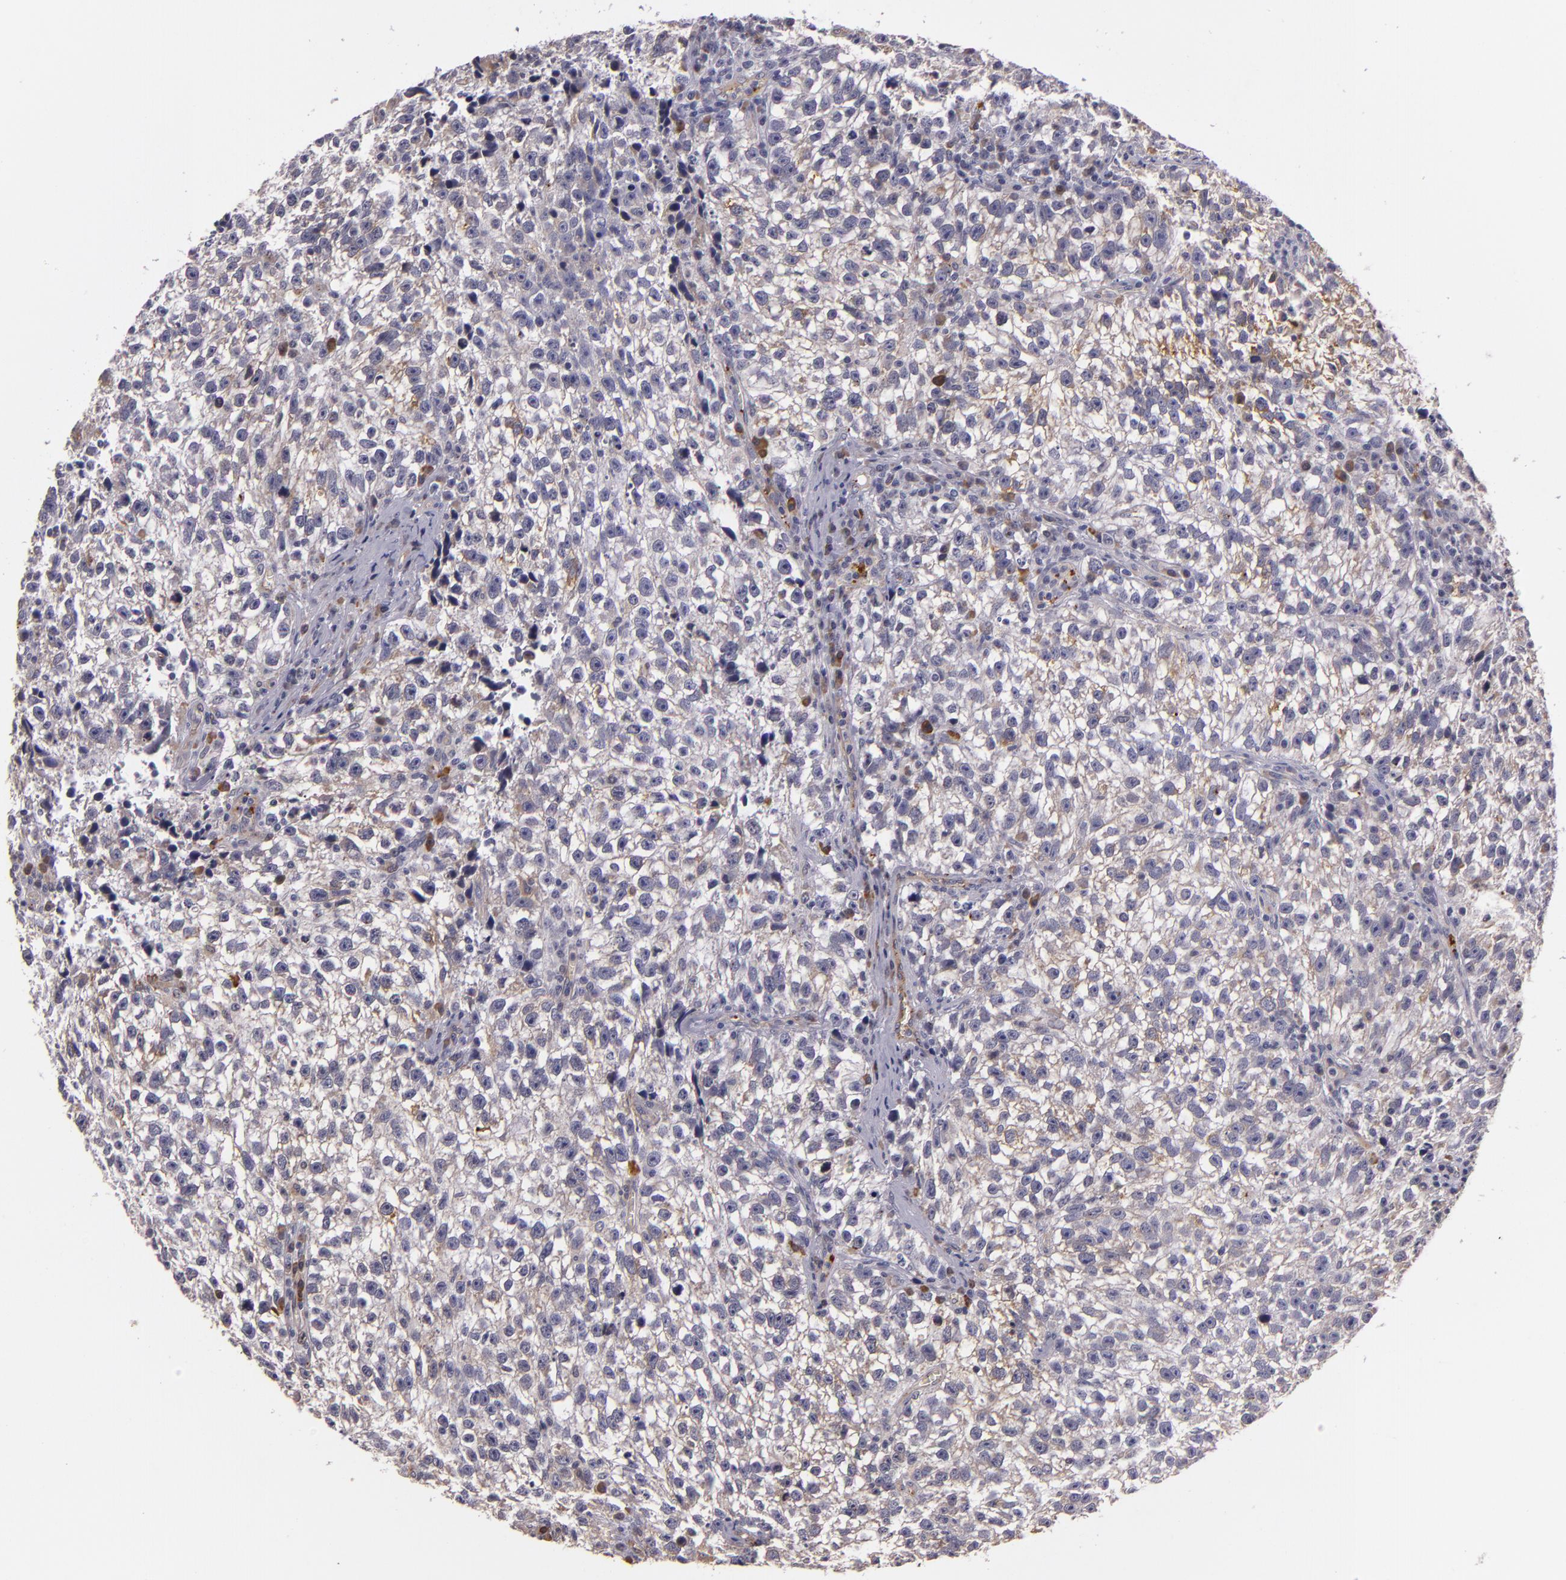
{"staining": {"intensity": "negative", "quantity": "none", "location": "none"}, "tissue": "testis cancer", "cell_type": "Tumor cells", "image_type": "cancer", "snomed": [{"axis": "morphology", "description": "Seminoma, NOS"}, {"axis": "topography", "description": "Testis"}], "caption": "A high-resolution micrograph shows immunohistochemistry staining of seminoma (testis), which displays no significant staining in tumor cells.", "gene": "SYTL4", "patient": {"sex": "male", "age": 38}}